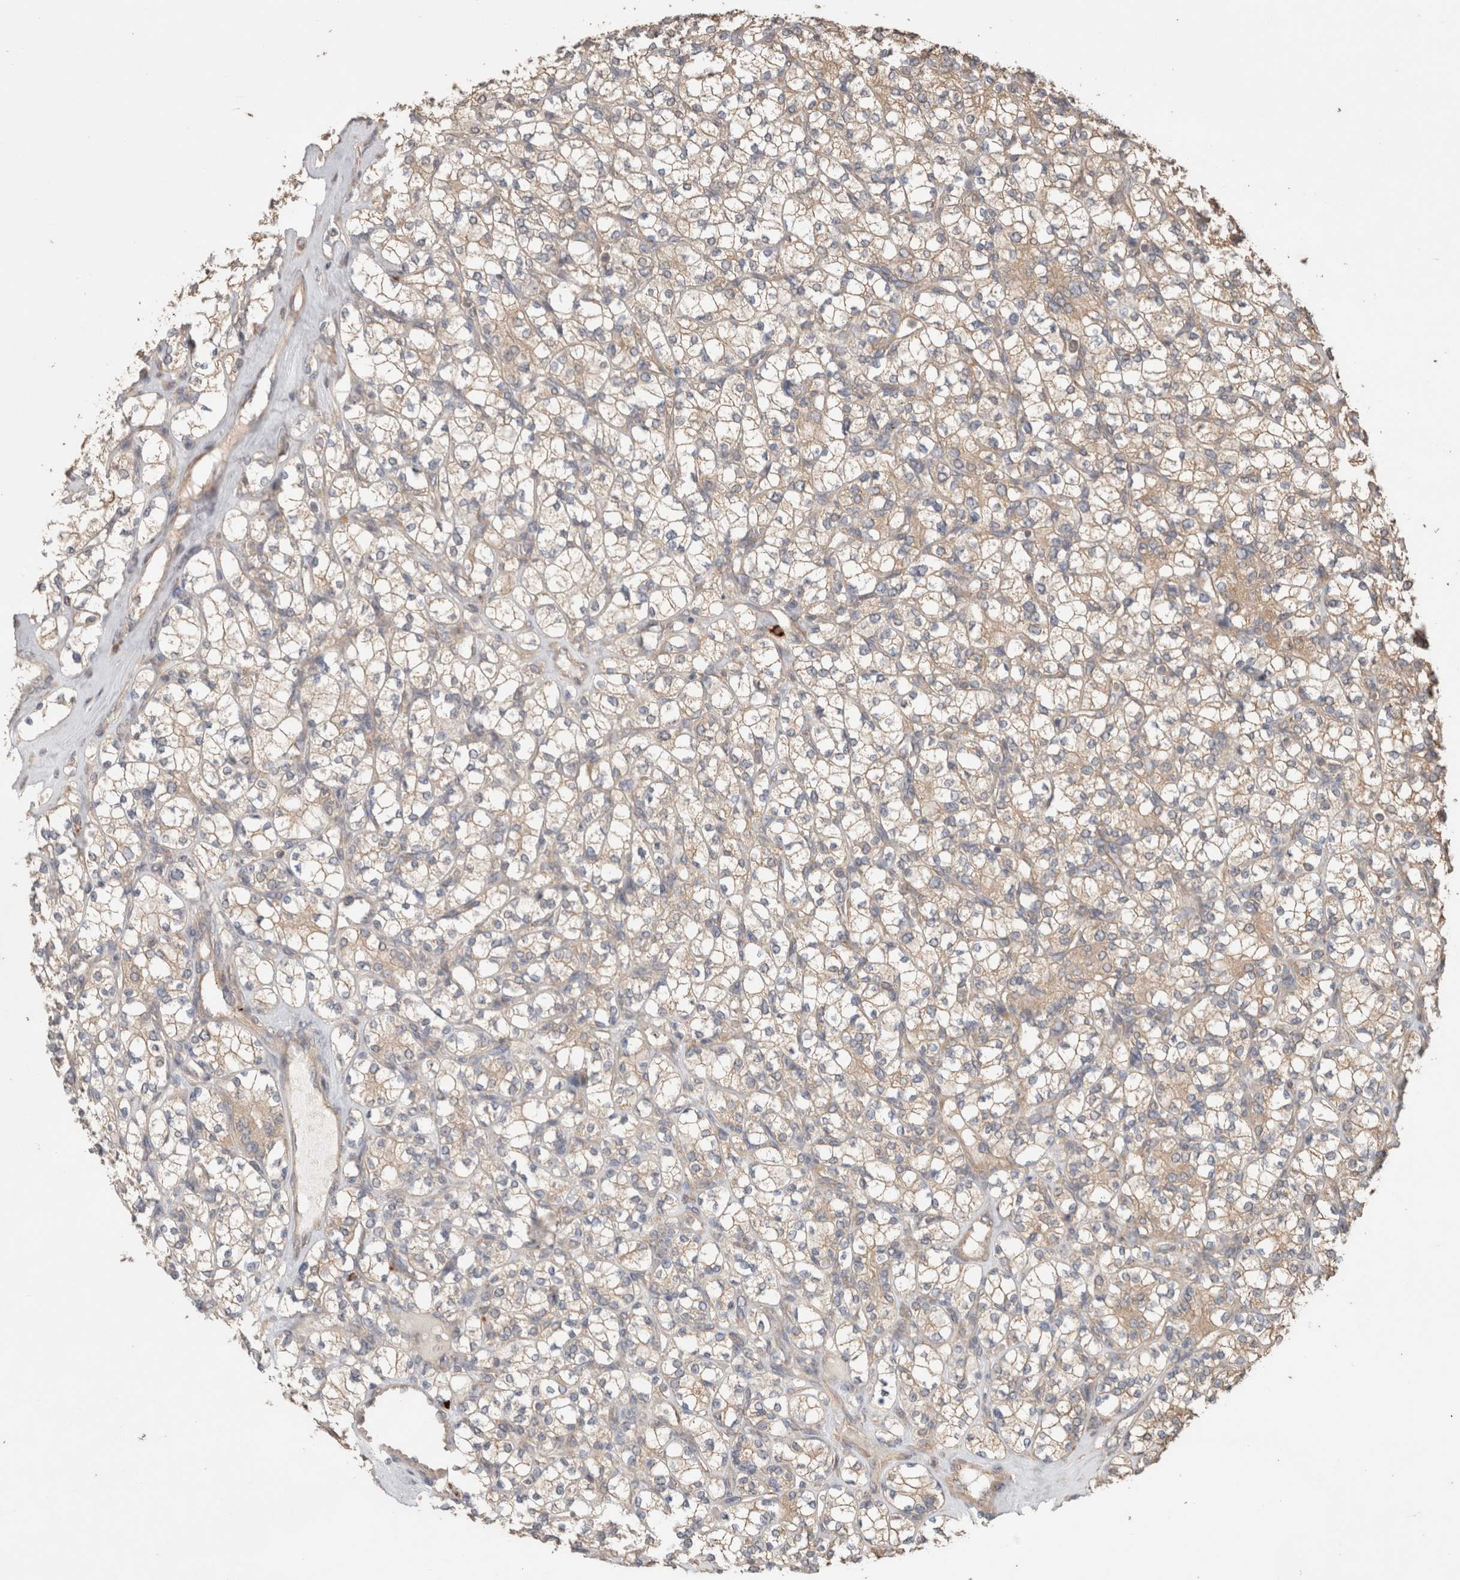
{"staining": {"intensity": "weak", "quantity": "<25%", "location": "cytoplasmic/membranous"}, "tissue": "renal cancer", "cell_type": "Tumor cells", "image_type": "cancer", "snomed": [{"axis": "morphology", "description": "Adenocarcinoma, NOS"}, {"axis": "topography", "description": "Kidney"}], "caption": "Tumor cells are negative for brown protein staining in renal cancer.", "gene": "HROB", "patient": {"sex": "male", "age": 77}}